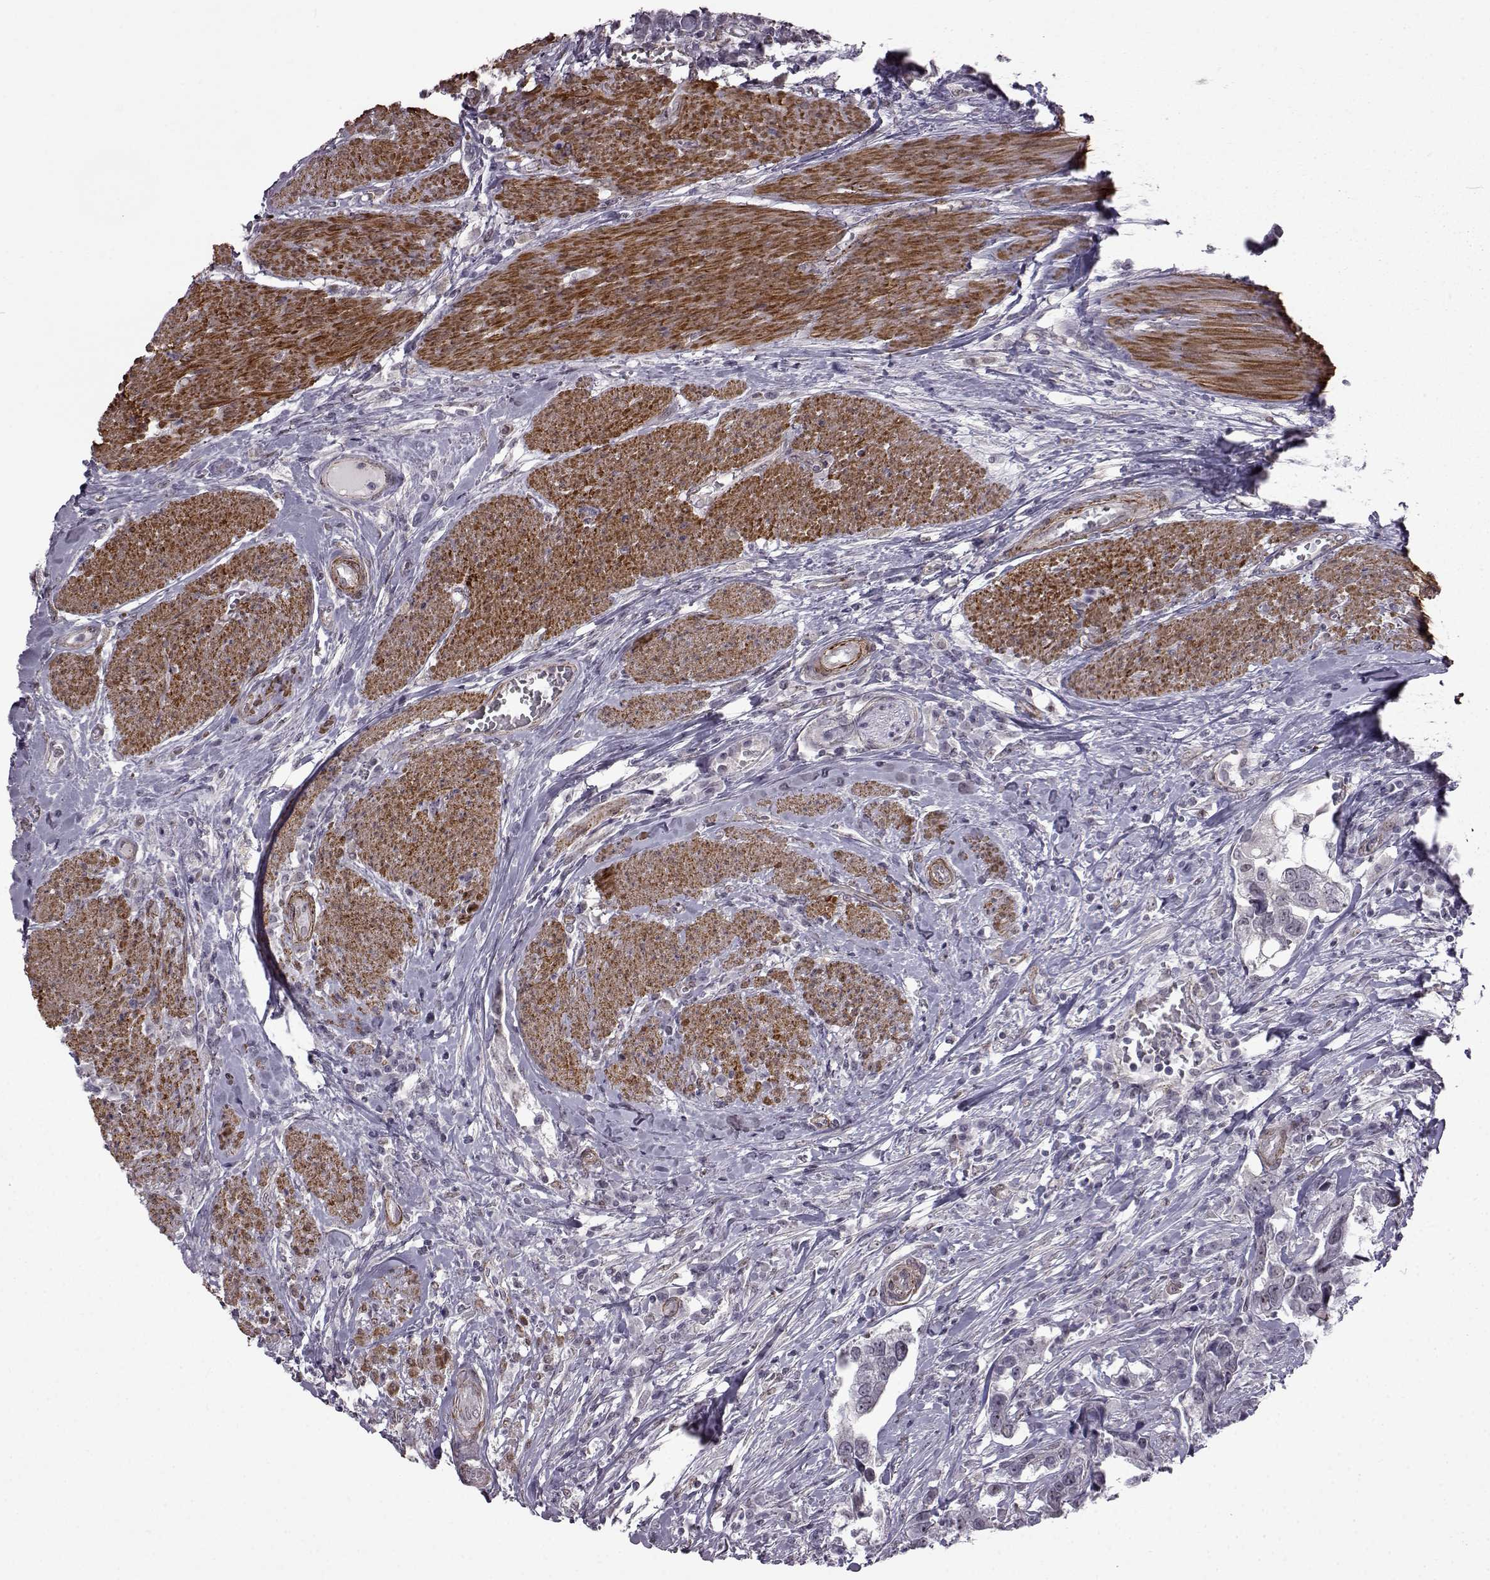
{"staining": {"intensity": "negative", "quantity": "none", "location": "none"}, "tissue": "urothelial cancer", "cell_type": "Tumor cells", "image_type": "cancer", "snomed": [{"axis": "morphology", "description": "Urothelial carcinoma, NOS"}, {"axis": "morphology", "description": "Urothelial carcinoma, High grade"}, {"axis": "topography", "description": "Urinary bladder"}], "caption": "Transitional cell carcinoma was stained to show a protein in brown. There is no significant positivity in tumor cells. Nuclei are stained in blue.", "gene": "SYNPO2", "patient": {"sex": "male", "age": 63}}